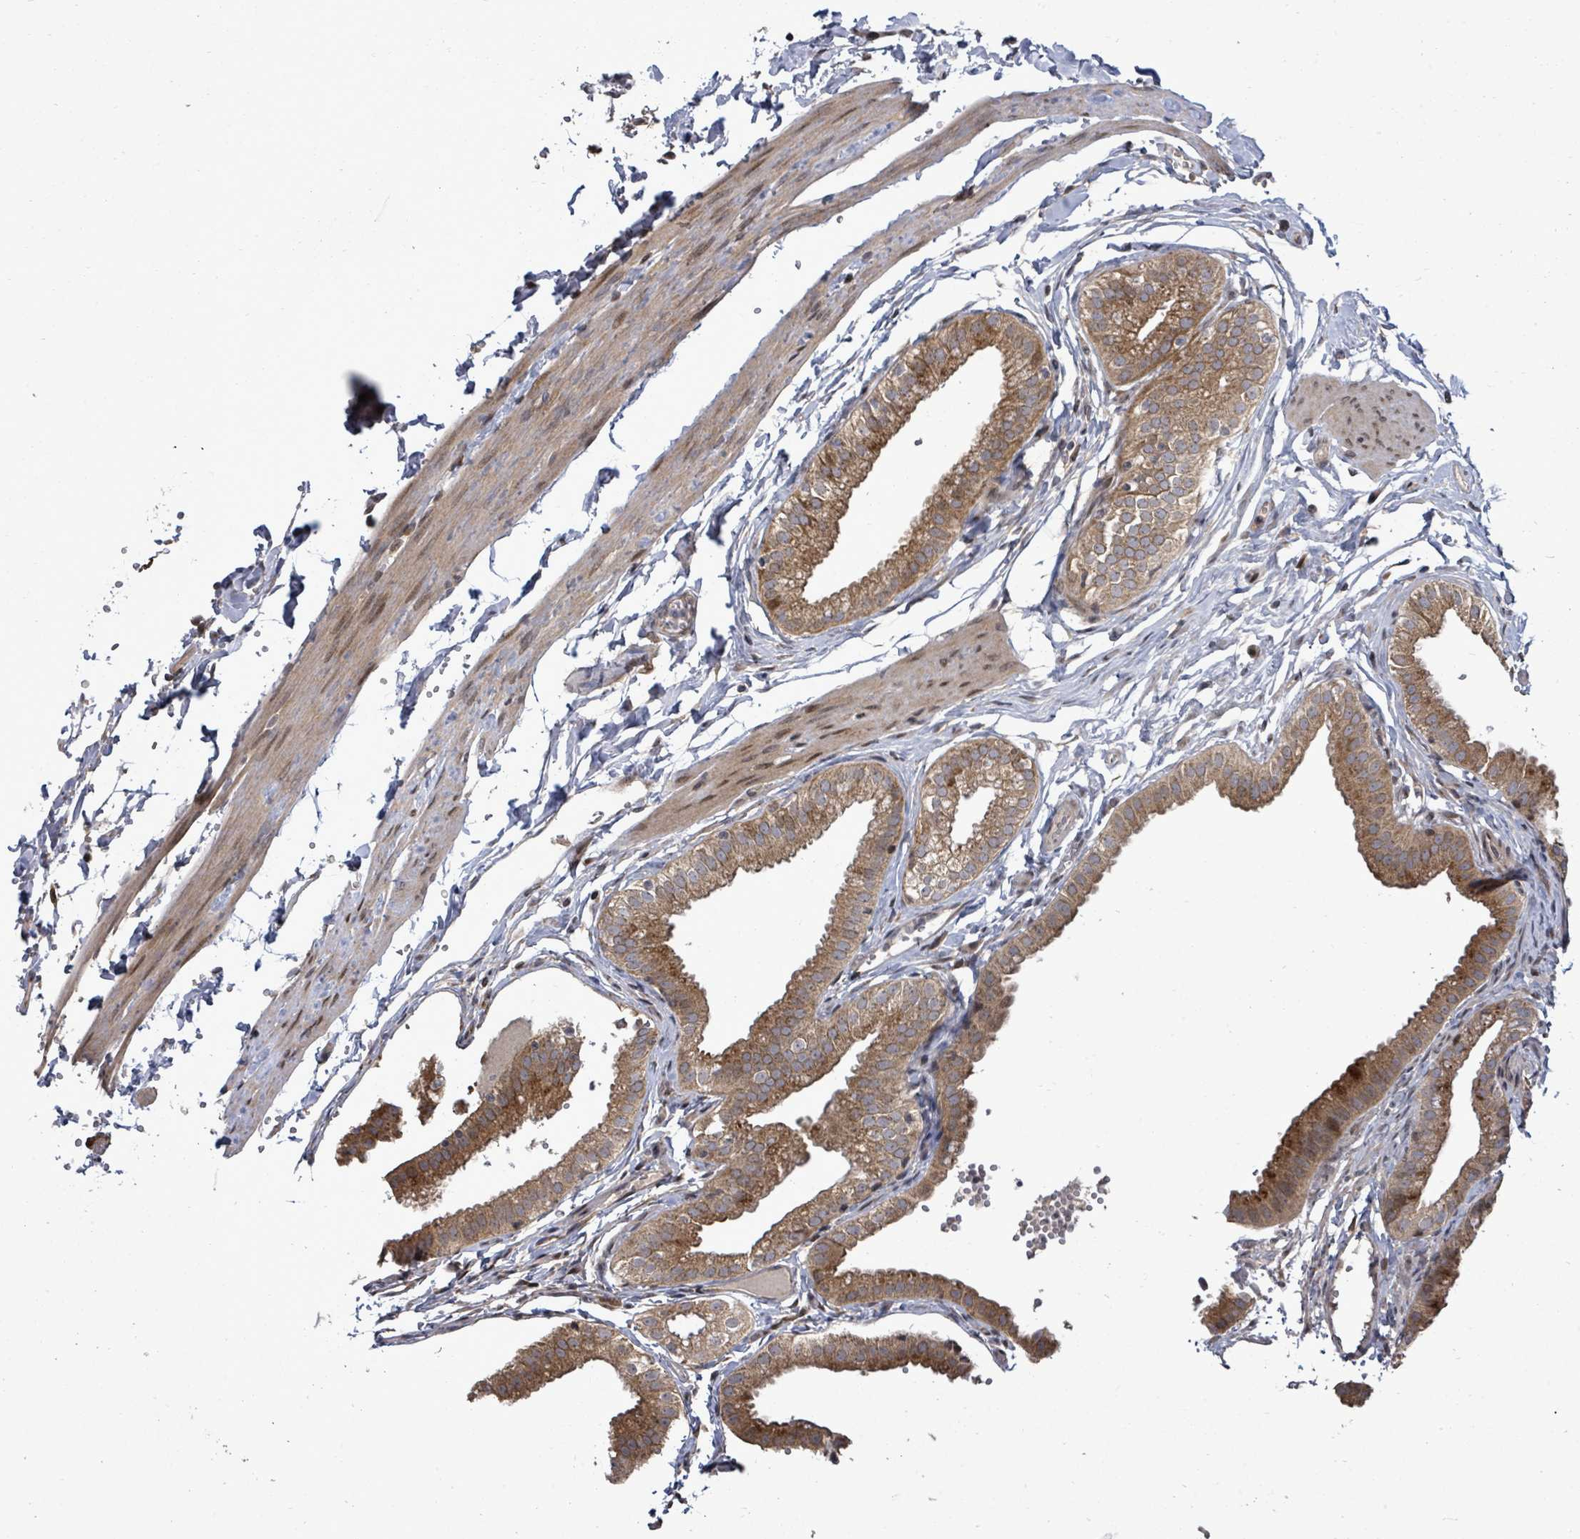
{"staining": {"intensity": "strong", "quantity": ">75%", "location": "cytoplasmic/membranous"}, "tissue": "gallbladder", "cell_type": "Glandular cells", "image_type": "normal", "snomed": [{"axis": "morphology", "description": "Normal tissue, NOS"}, {"axis": "topography", "description": "Gallbladder"}], "caption": "An image of gallbladder stained for a protein exhibits strong cytoplasmic/membranous brown staining in glandular cells. The staining was performed using DAB, with brown indicating positive protein expression. Nuclei are stained blue with hematoxylin.", "gene": "KRTAP27", "patient": {"sex": "female", "age": 61}}